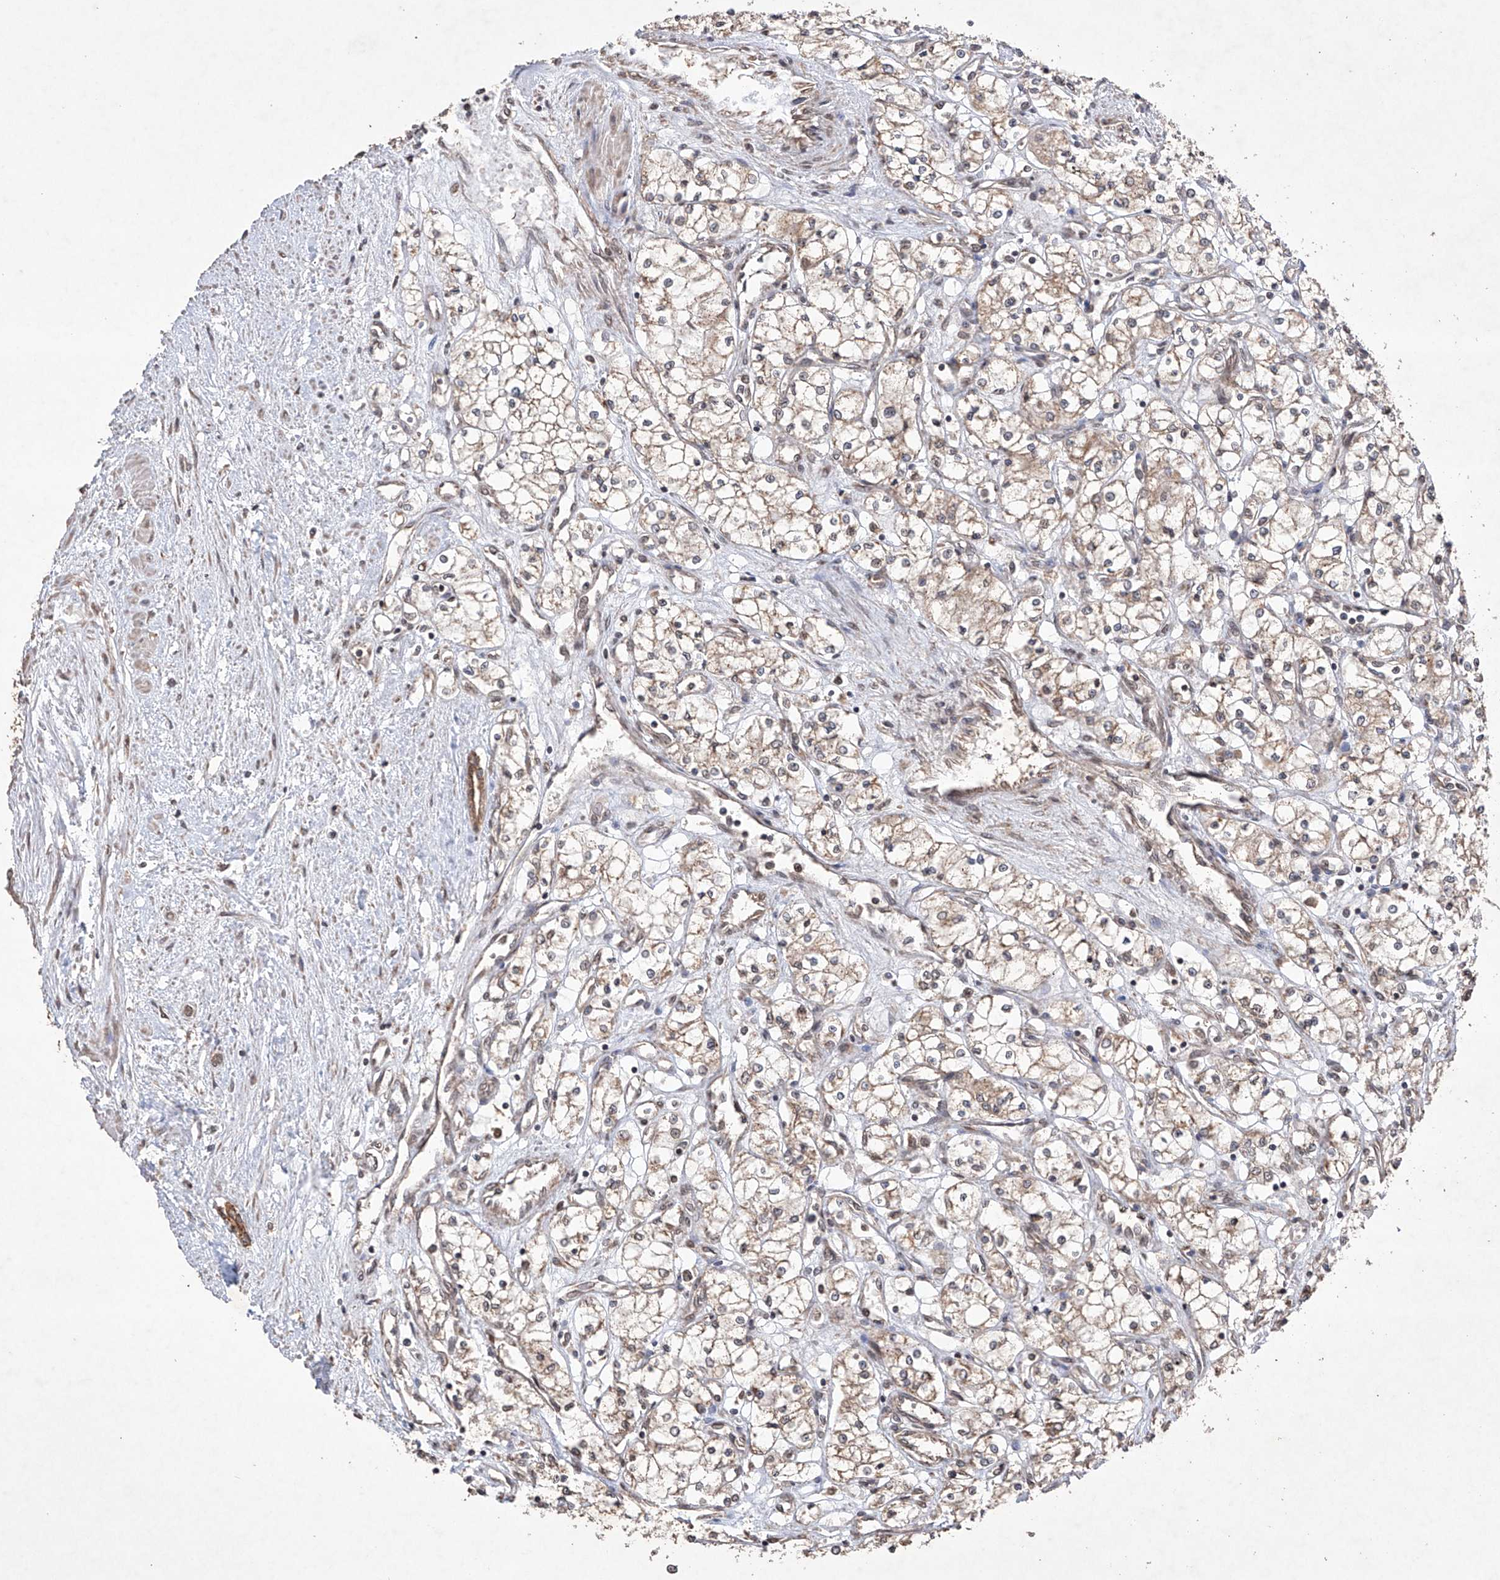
{"staining": {"intensity": "weak", "quantity": ">75%", "location": "cytoplasmic/membranous"}, "tissue": "renal cancer", "cell_type": "Tumor cells", "image_type": "cancer", "snomed": [{"axis": "morphology", "description": "Adenocarcinoma, NOS"}, {"axis": "topography", "description": "Kidney"}], "caption": "Renal cancer stained with immunohistochemistry (IHC) displays weak cytoplasmic/membranous positivity in about >75% of tumor cells.", "gene": "LURAP1", "patient": {"sex": "male", "age": 59}}